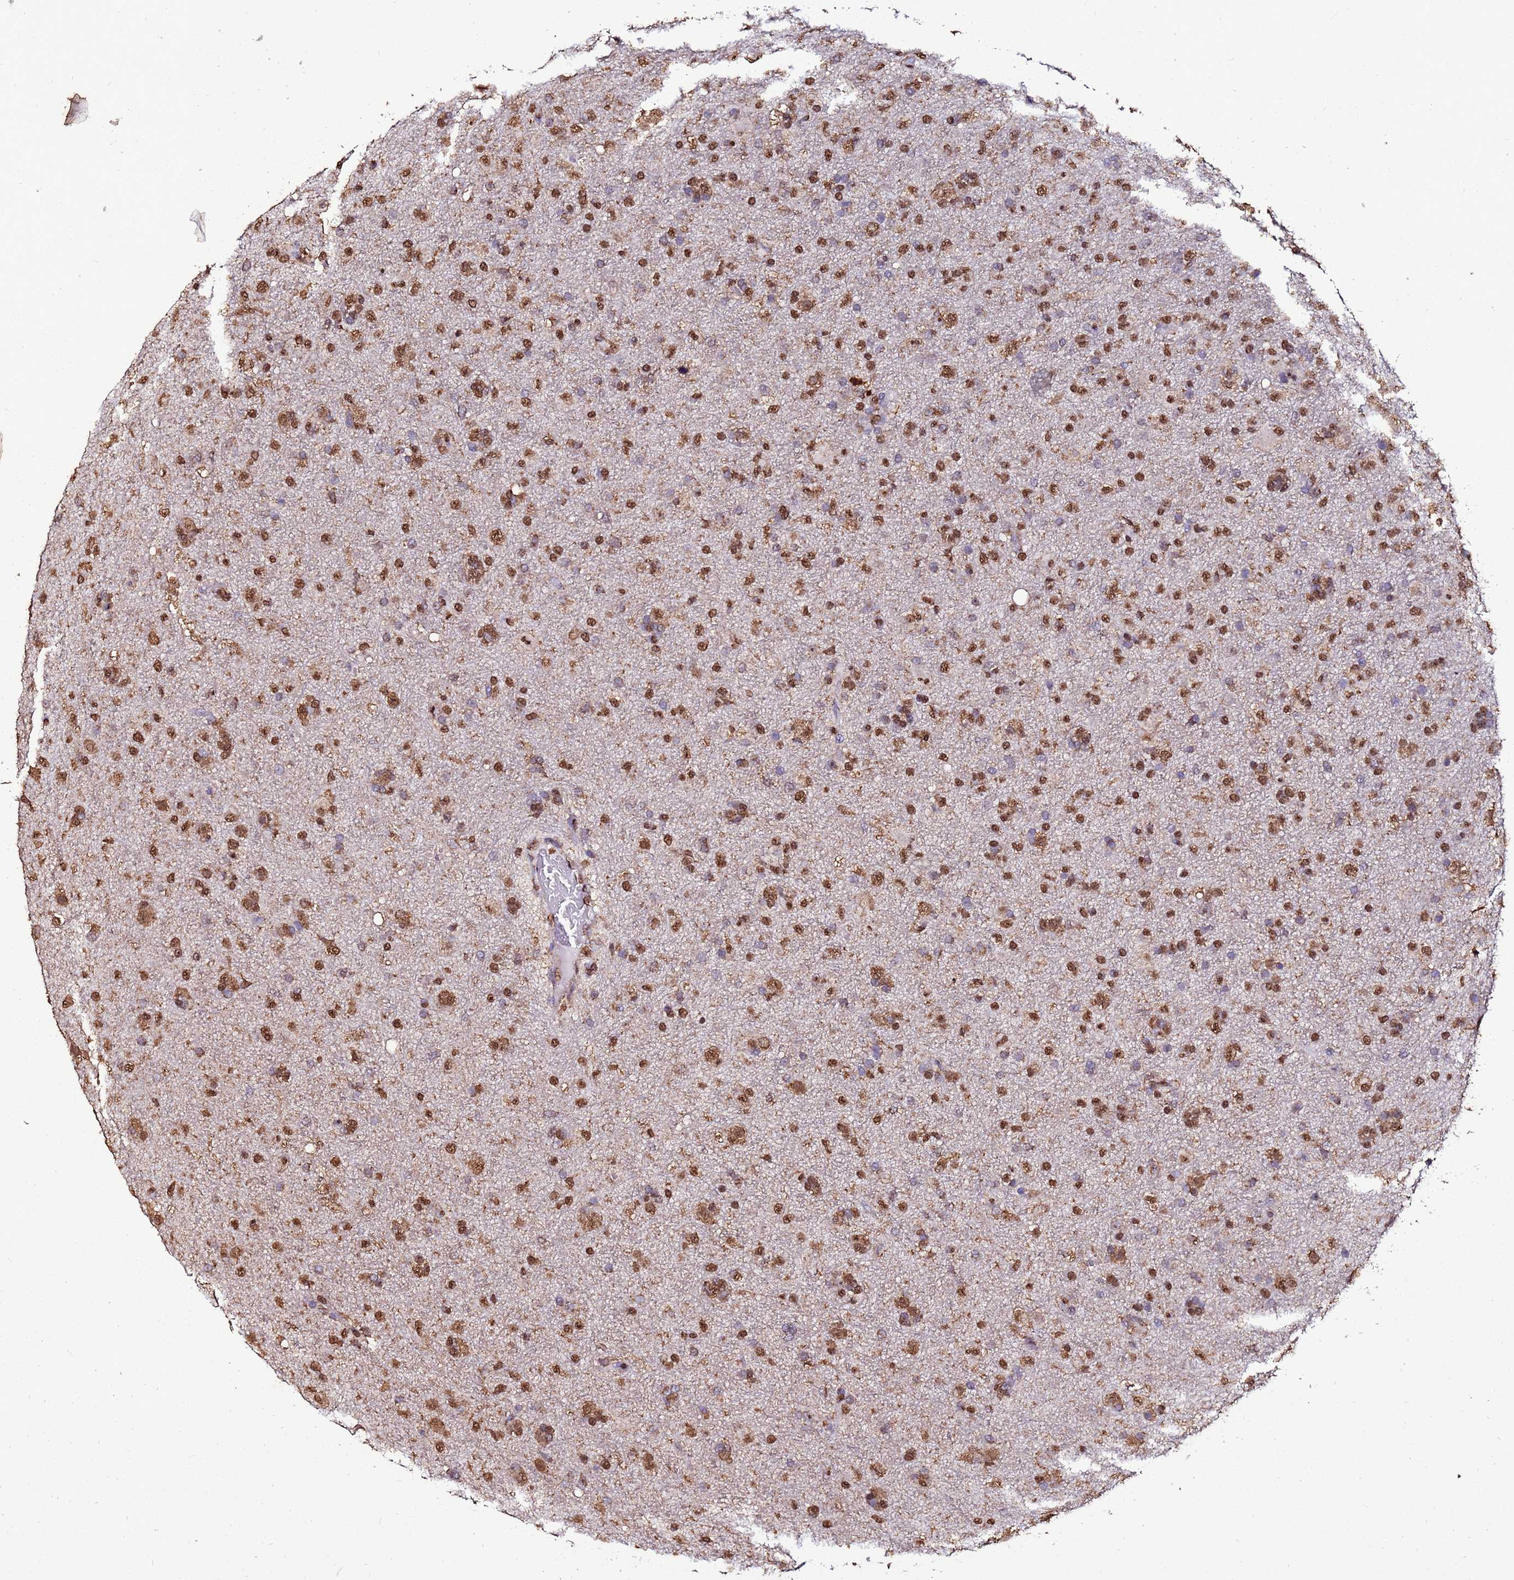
{"staining": {"intensity": "strong", "quantity": ">75%", "location": "cytoplasmic/membranous,nuclear"}, "tissue": "glioma", "cell_type": "Tumor cells", "image_type": "cancer", "snomed": [{"axis": "morphology", "description": "Glioma, malignant, Low grade"}, {"axis": "topography", "description": "Brain"}], "caption": "Immunohistochemical staining of glioma displays strong cytoplasmic/membranous and nuclear protein staining in about >75% of tumor cells. The staining was performed using DAB (3,3'-diaminobenzidine), with brown indicating positive protein expression. Nuclei are stained blue with hematoxylin.", "gene": "TRIP6", "patient": {"sex": "male", "age": 65}}